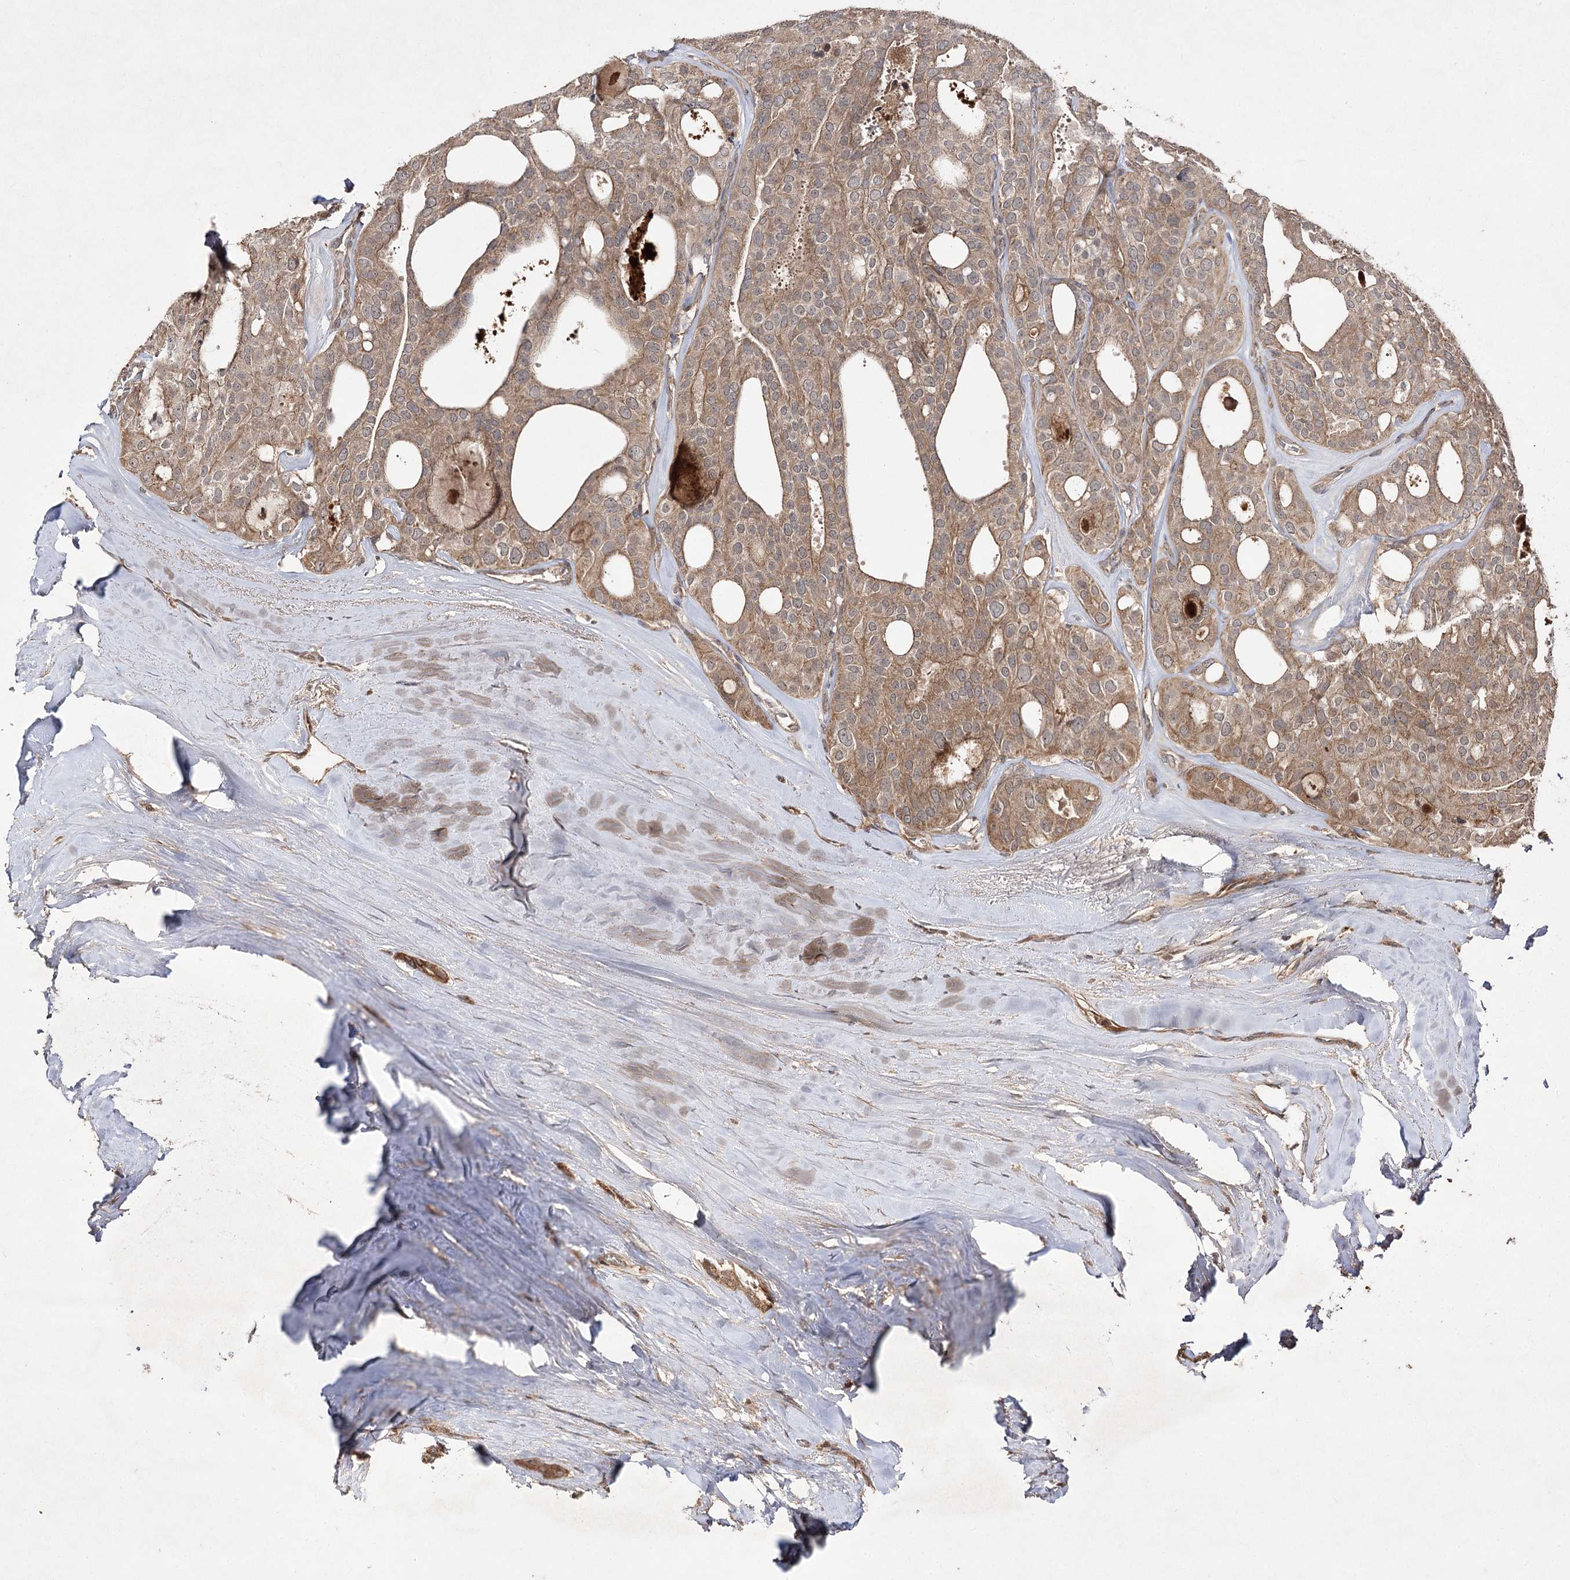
{"staining": {"intensity": "moderate", "quantity": ">75%", "location": "cytoplasmic/membranous"}, "tissue": "thyroid cancer", "cell_type": "Tumor cells", "image_type": "cancer", "snomed": [{"axis": "morphology", "description": "Follicular adenoma carcinoma, NOS"}, {"axis": "topography", "description": "Thyroid gland"}], "caption": "Tumor cells demonstrate medium levels of moderate cytoplasmic/membranous staining in about >75% of cells in human thyroid cancer. The staining is performed using DAB (3,3'-diaminobenzidine) brown chromogen to label protein expression. The nuclei are counter-stained blue using hematoxylin.", "gene": "FANCL", "patient": {"sex": "male", "age": 75}}